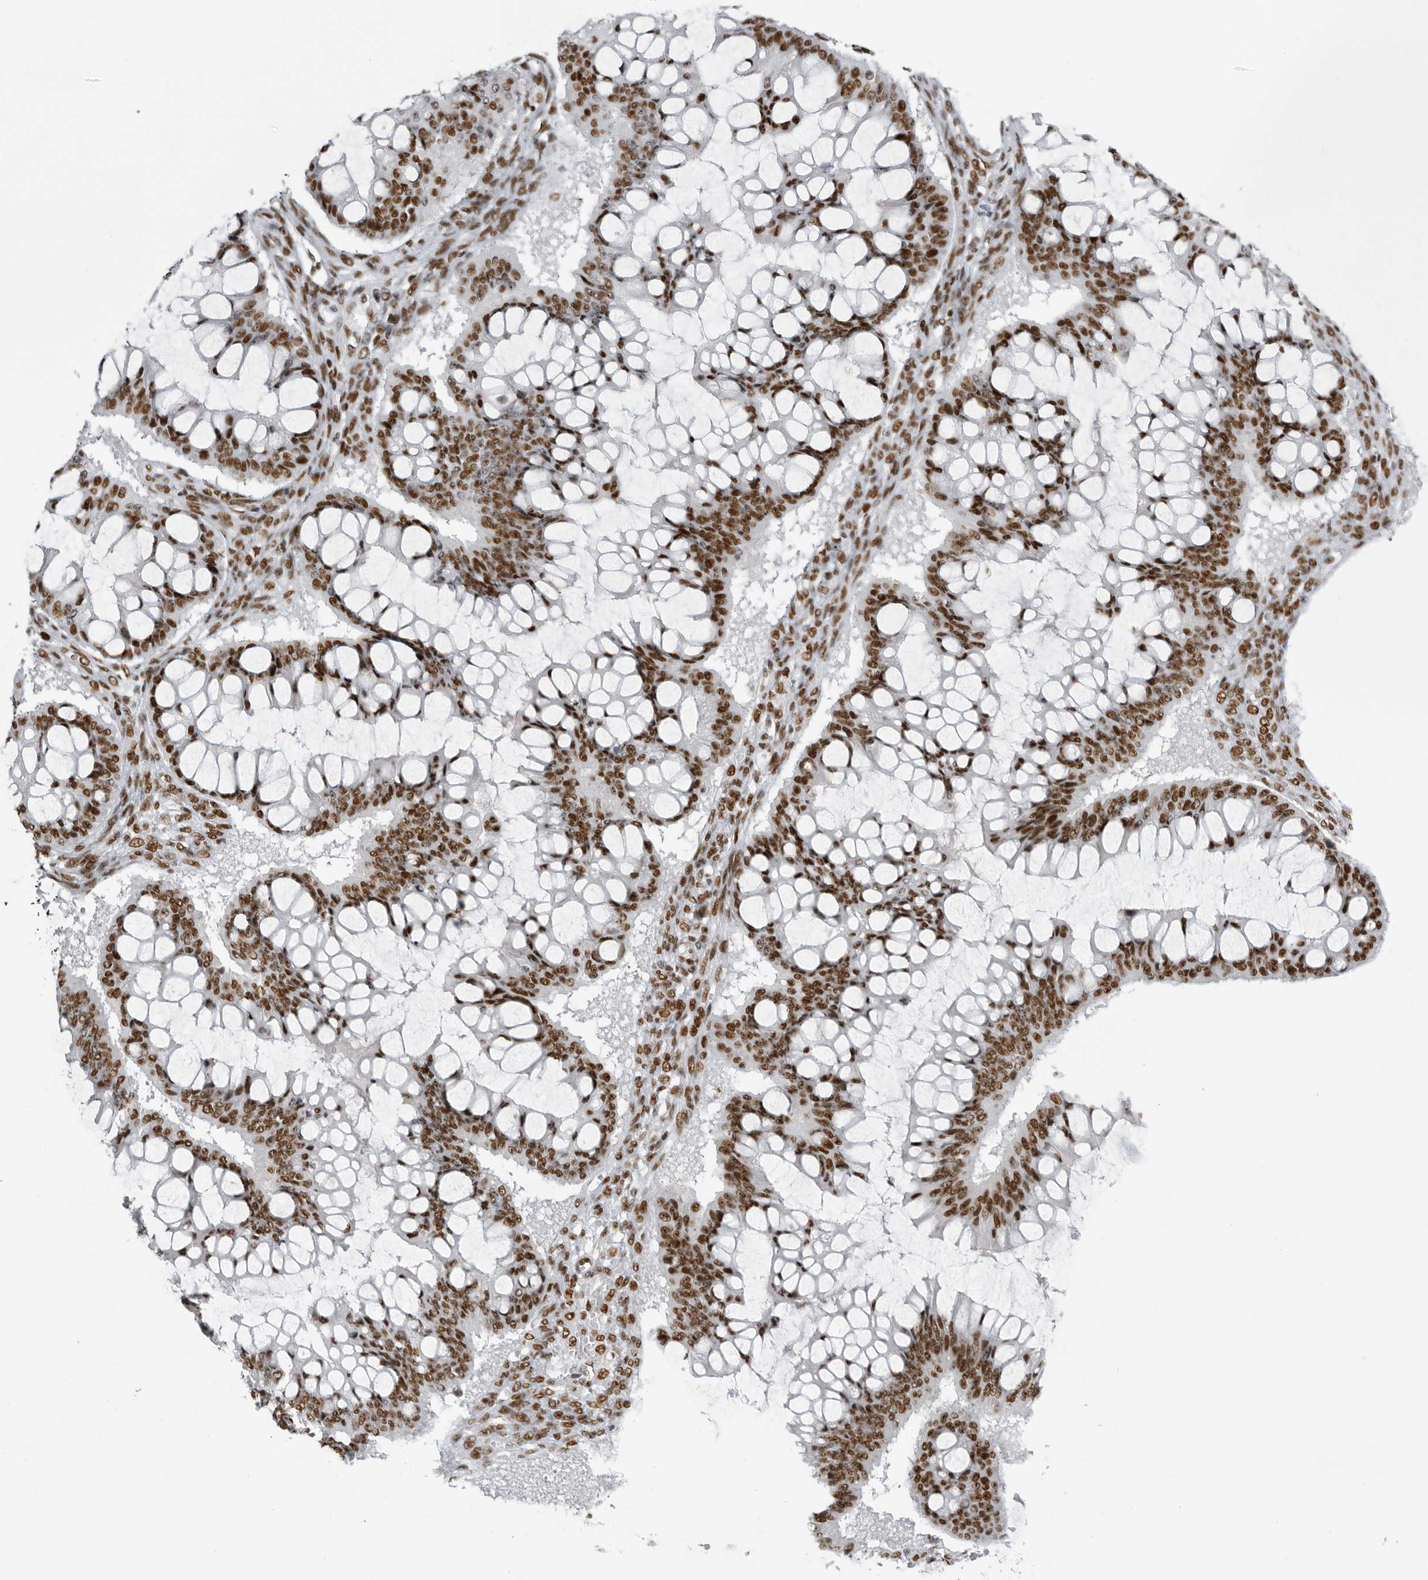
{"staining": {"intensity": "strong", "quantity": ">75%", "location": "nuclear"}, "tissue": "ovarian cancer", "cell_type": "Tumor cells", "image_type": "cancer", "snomed": [{"axis": "morphology", "description": "Cystadenocarcinoma, mucinous, NOS"}, {"axis": "topography", "description": "Ovary"}], "caption": "A micrograph of ovarian cancer stained for a protein shows strong nuclear brown staining in tumor cells.", "gene": "DHX9", "patient": {"sex": "female", "age": 73}}